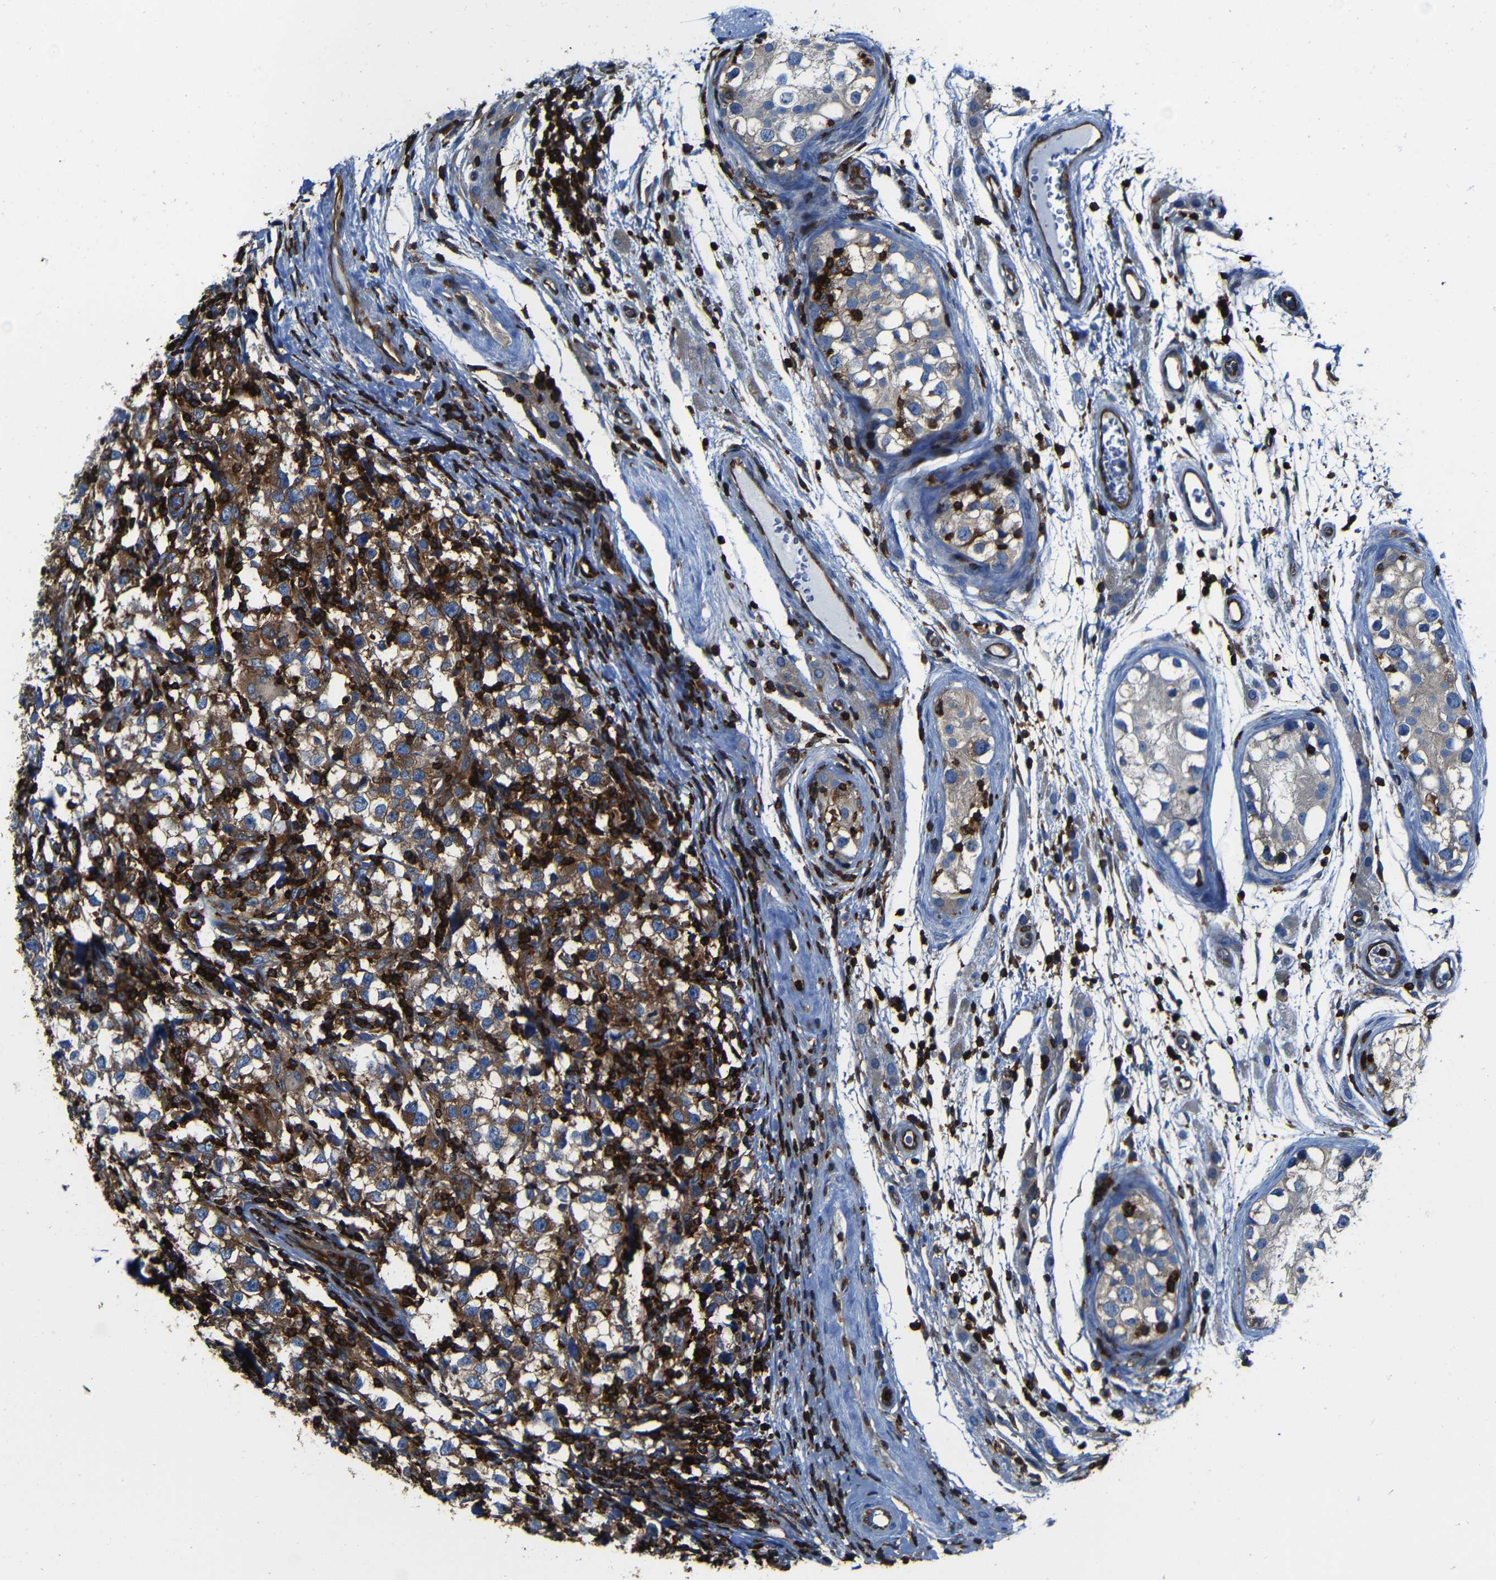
{"staining": {"intensity": "moderate", "quantity": ">75%", "location": "cytoplasmic/membranous"}, "tissue": "testis cancer", "cell_type": "Tumor cells", "image_type": "cancer", "snomed": [{"axis": "morphology", "description": "Carcinoma, Embryonal, NOS"}, {"axis": "topography", "description": "Testis"}], "caption": "Immunohistochemistry of human embryonal carcinoma (testis) displays medium levels of moderate cytoplasmic/membranous expression in approximately >75% of tumor cells. (DAB (3,3'-diaminobenzidine) IHC, brown staining for protein, blue staining for nuclei).", "gene": "ARHGEF1", "patient": {"sex": "male", "age": 21}}